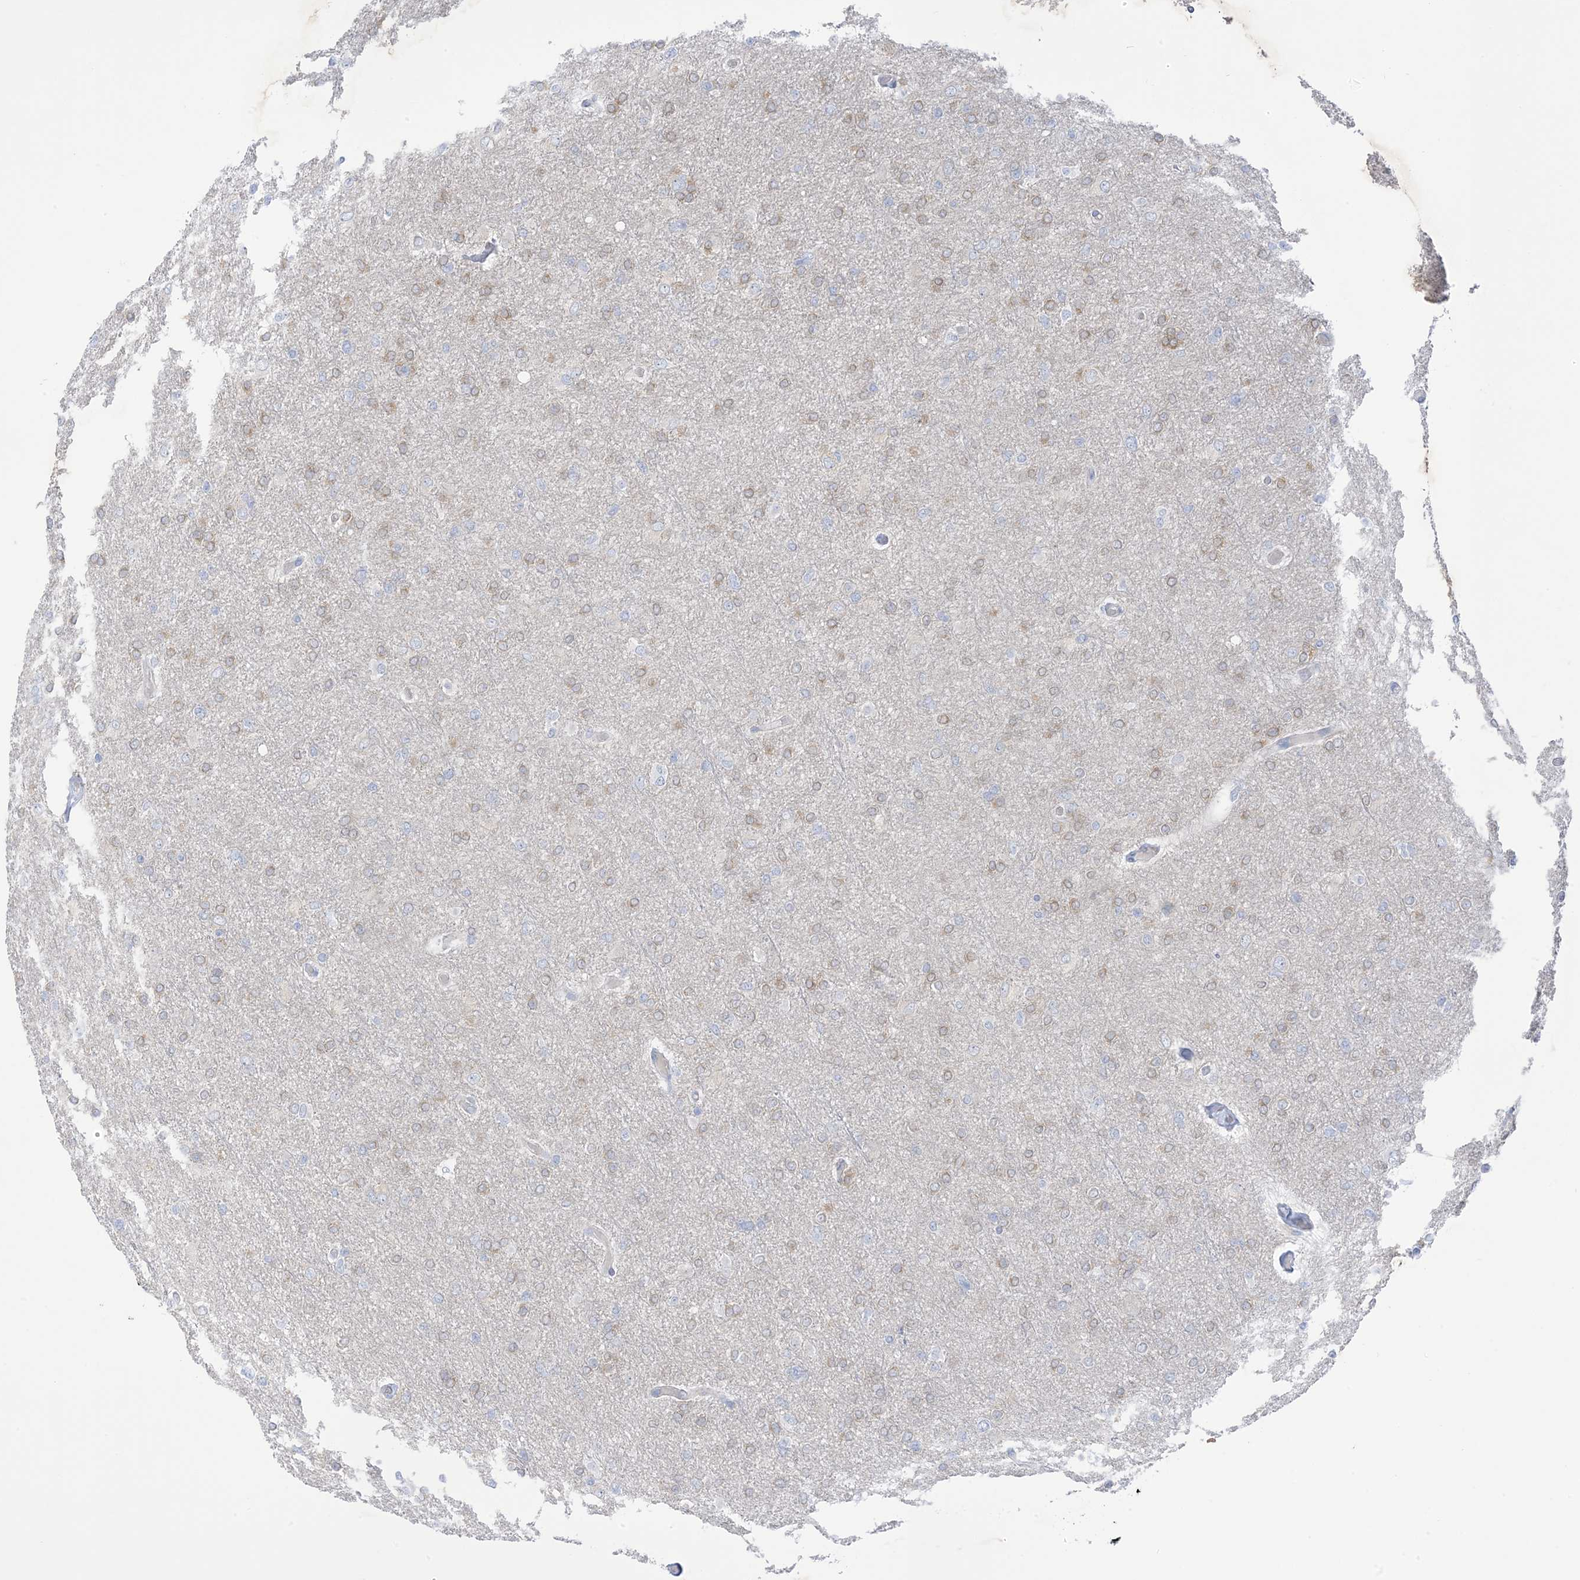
{"staining": {"intensity": "weak", "quantity": "25%-75%", "location": "cytoplasmic/membranous"}, "tissue": "glioma", "cell_type": "Tumor cells", "image_type": "cancer", "snomed": [{"axis": "morphology", "description": "Glioma, malignant, High grade"}, {"axis": "topography", "description": "Cerebral cortex"}], "caption": "An image of human malignant glioma (high-grade) stained for a protein reveals weak cytoplasmic/membranous brown staining in tumor cells.", "gene": "XIRP2", "patient": {"sex": "female", "age": 36}}